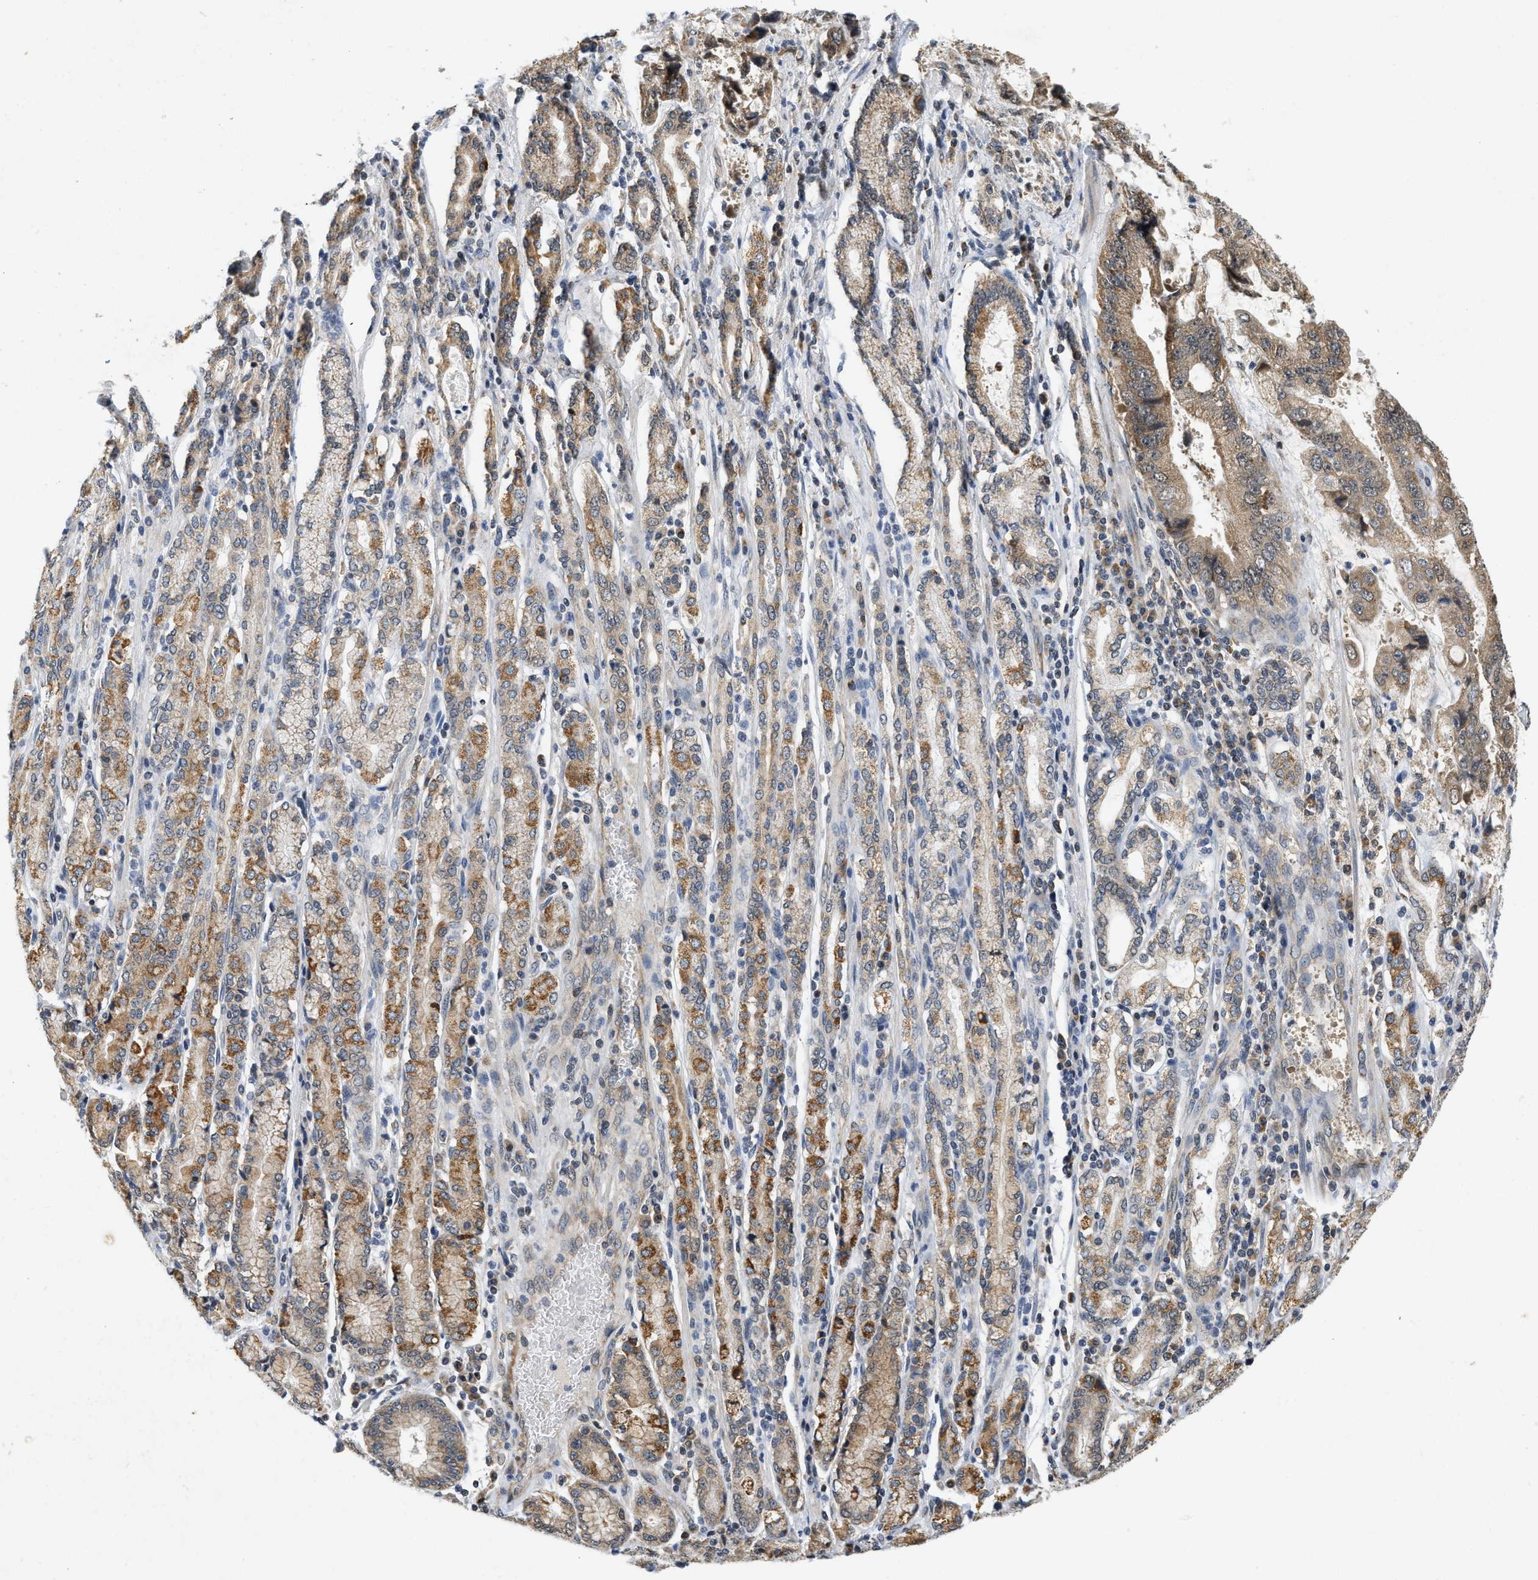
{"staining": {"intensity": "moderate", "quantity": ">75%", "location": "cytoplasmic/membranous"}, "tissue": "stomach cancer", "cell_type": "Tumor cells", "image_type": "cancer", "snomed": [{"axis": "morphology", "description": "Normal tissue, NOS"}, {"axis": "morphology", "description": "Adenocarcinoma, NOS"}, {"axis": "topography", "description": "Stomach"}], "caption": "Immunohistochemistry (IHC) photomicrograph of human stomach cancer (adenocarcinoma) stained for a protein (brown), which reveals medium levels of moderate cytoplasmic/membranous positivity in about >75% of tumor cells.", "gene": "GIGYF1", "patient": {"sex": "male", "age": 62}}